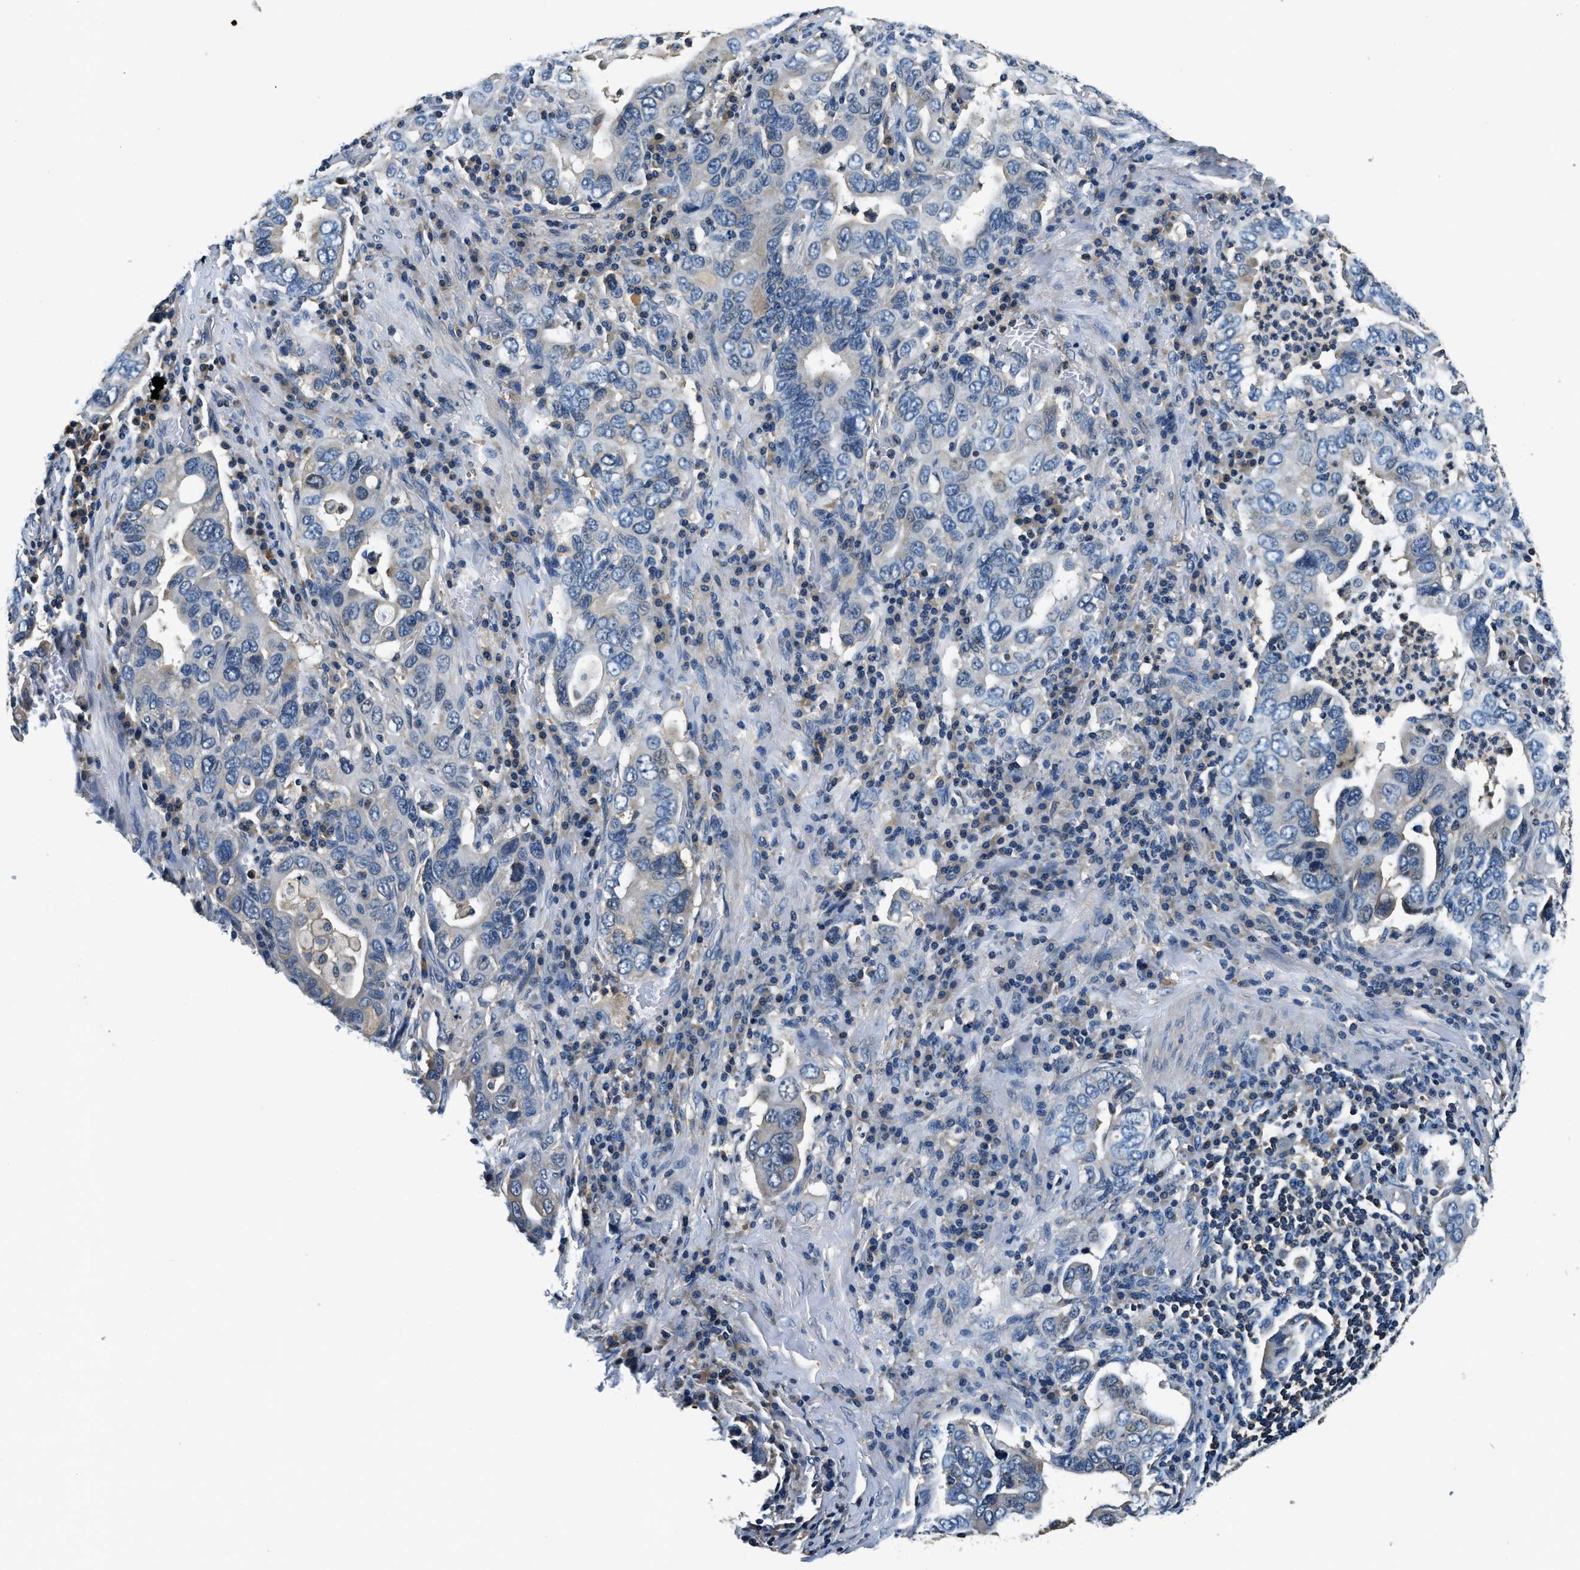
{"staining": {"intensity": "negative", "quantity": "none", "location": "none"}, "tissue": "stomach cancer", "cell_type": "Tumor cells", "image_type": "cancer", "snomed": [{"axis": "morphology", "description": "Adenocarcinoma, NOS"}, {"axis": "topography", "description": "Stomach, upper"}], "caption": "This is an IHC photomicrograph of human stomach adenocarcinoma. There is no staining in tumor cells.", "gene": "RESF1", "patient": {"sex": "male", "age": 62}}